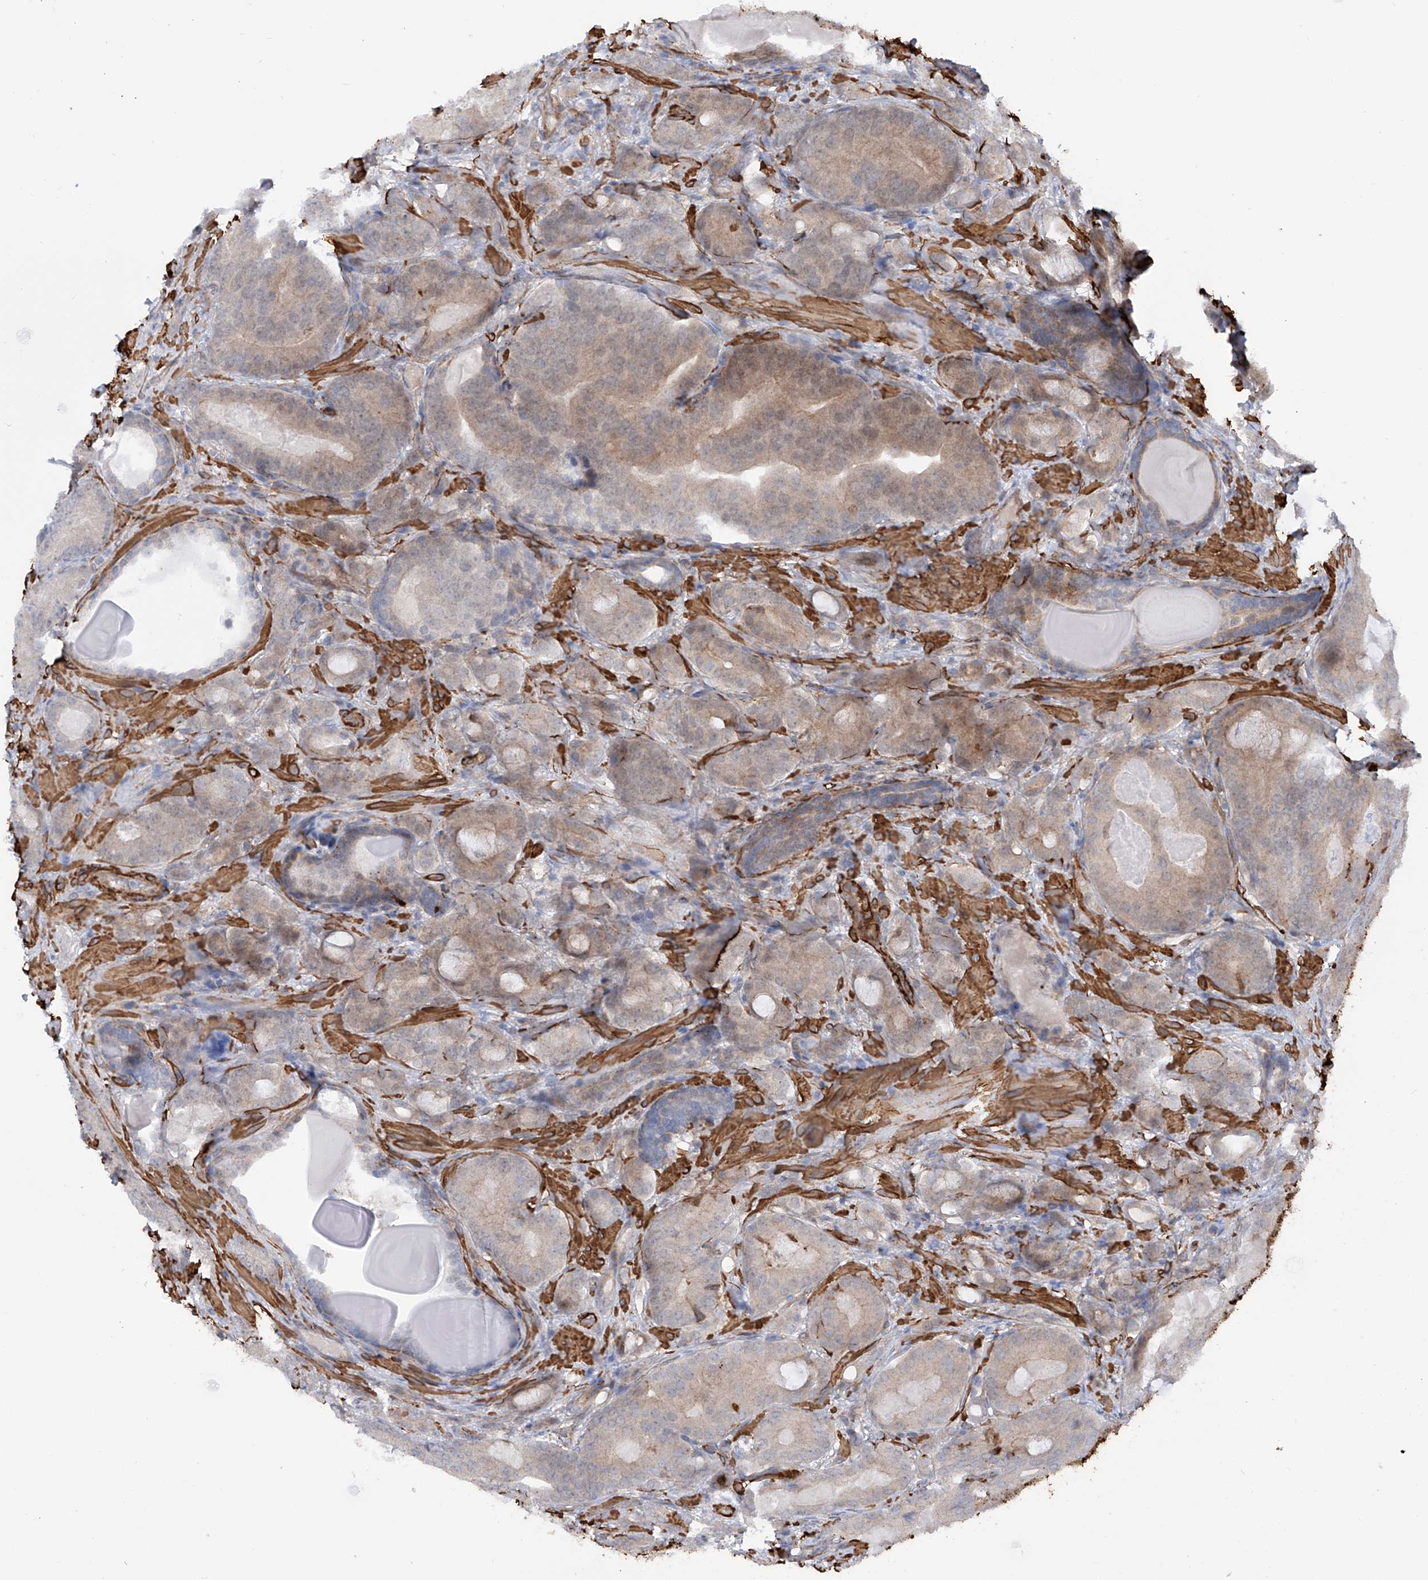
{"staining": {"intensity": "moderate", "quantity": ">75%", "location": "cytoplasmic/membranous"}, "tissue": "prostate cancer", "cell_type": "Tumor cells", "image_type": "cancer", "snomed": [{"axis": "morphology", "description": "Adenocarcinoma, High grade"}, {"axis": "topography", "description": "Prostate"}], "caption": "A high-resolution photomicrograph shows immunohistochemistry (IHC) staining of prostate cancer, which demonstrates moderate cytoplasmic/membranous positivity in about >75% of tumor cells.", "gene": "ZNF490", "patient": {"sex": "male", "age": 66}}